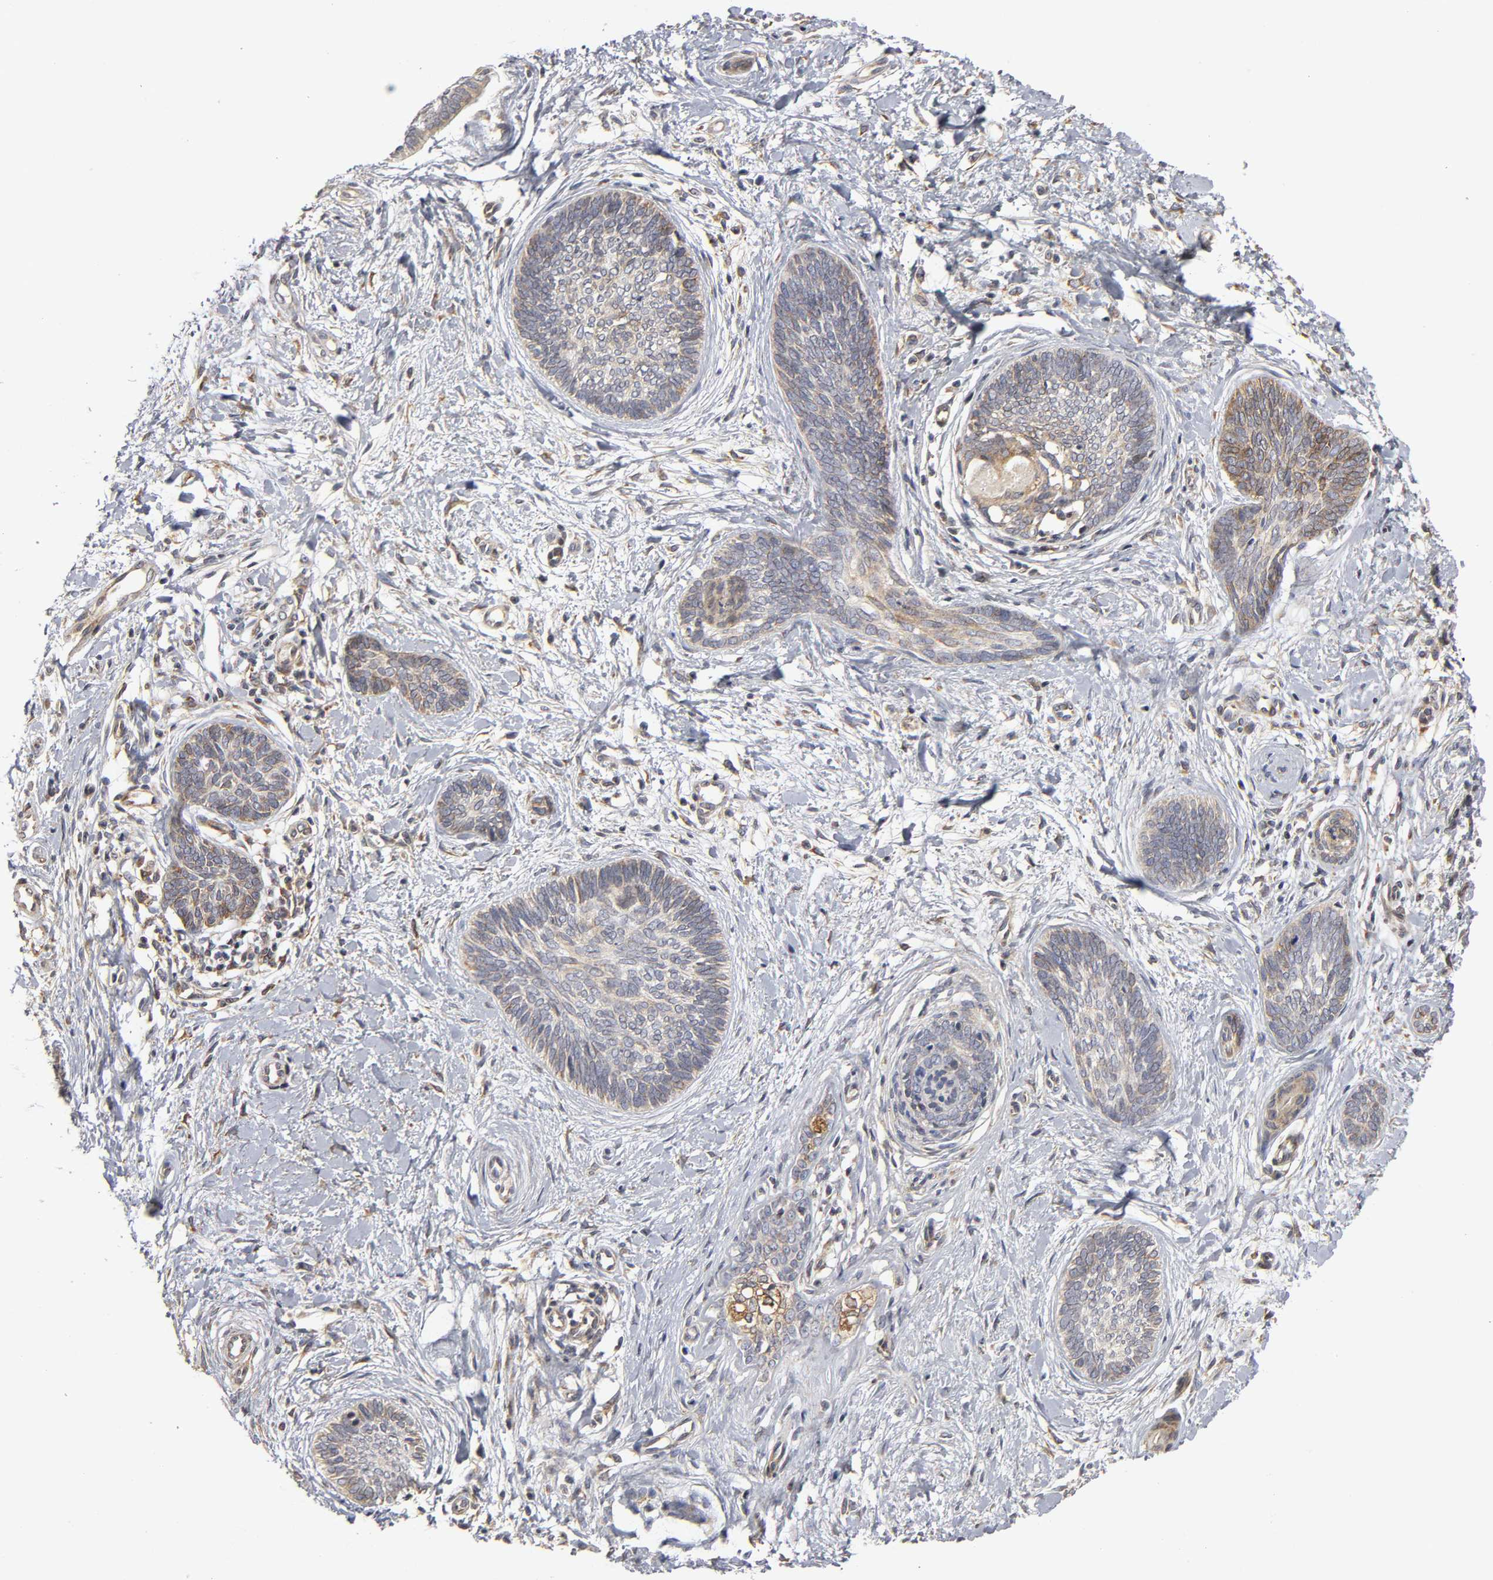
{"staining": {"intensity": "moderate", "quantity": ">75%", "location": "cytoplasmic/membranous"}, "tissue": "skin cancer", "cell_type": "Tumor cells", "image_type": "cancer", "snomed": [{"axis": "morphology", "description": "Basal cell carcinoma"}, {"axis": "topography", "description": "Skin"}], "caption": "Tumor cells show medium levels of moderate cytoplasmic/membranous positivity in approximately >75% of cells in skin cancer (basal cell carcinoma). (Stains: DAB in brown, nuclei in blue, Microscopy: brightfield microscopy at high magnification).", "gene": "POR", "patient": {"sex": "female", "age": 81}}